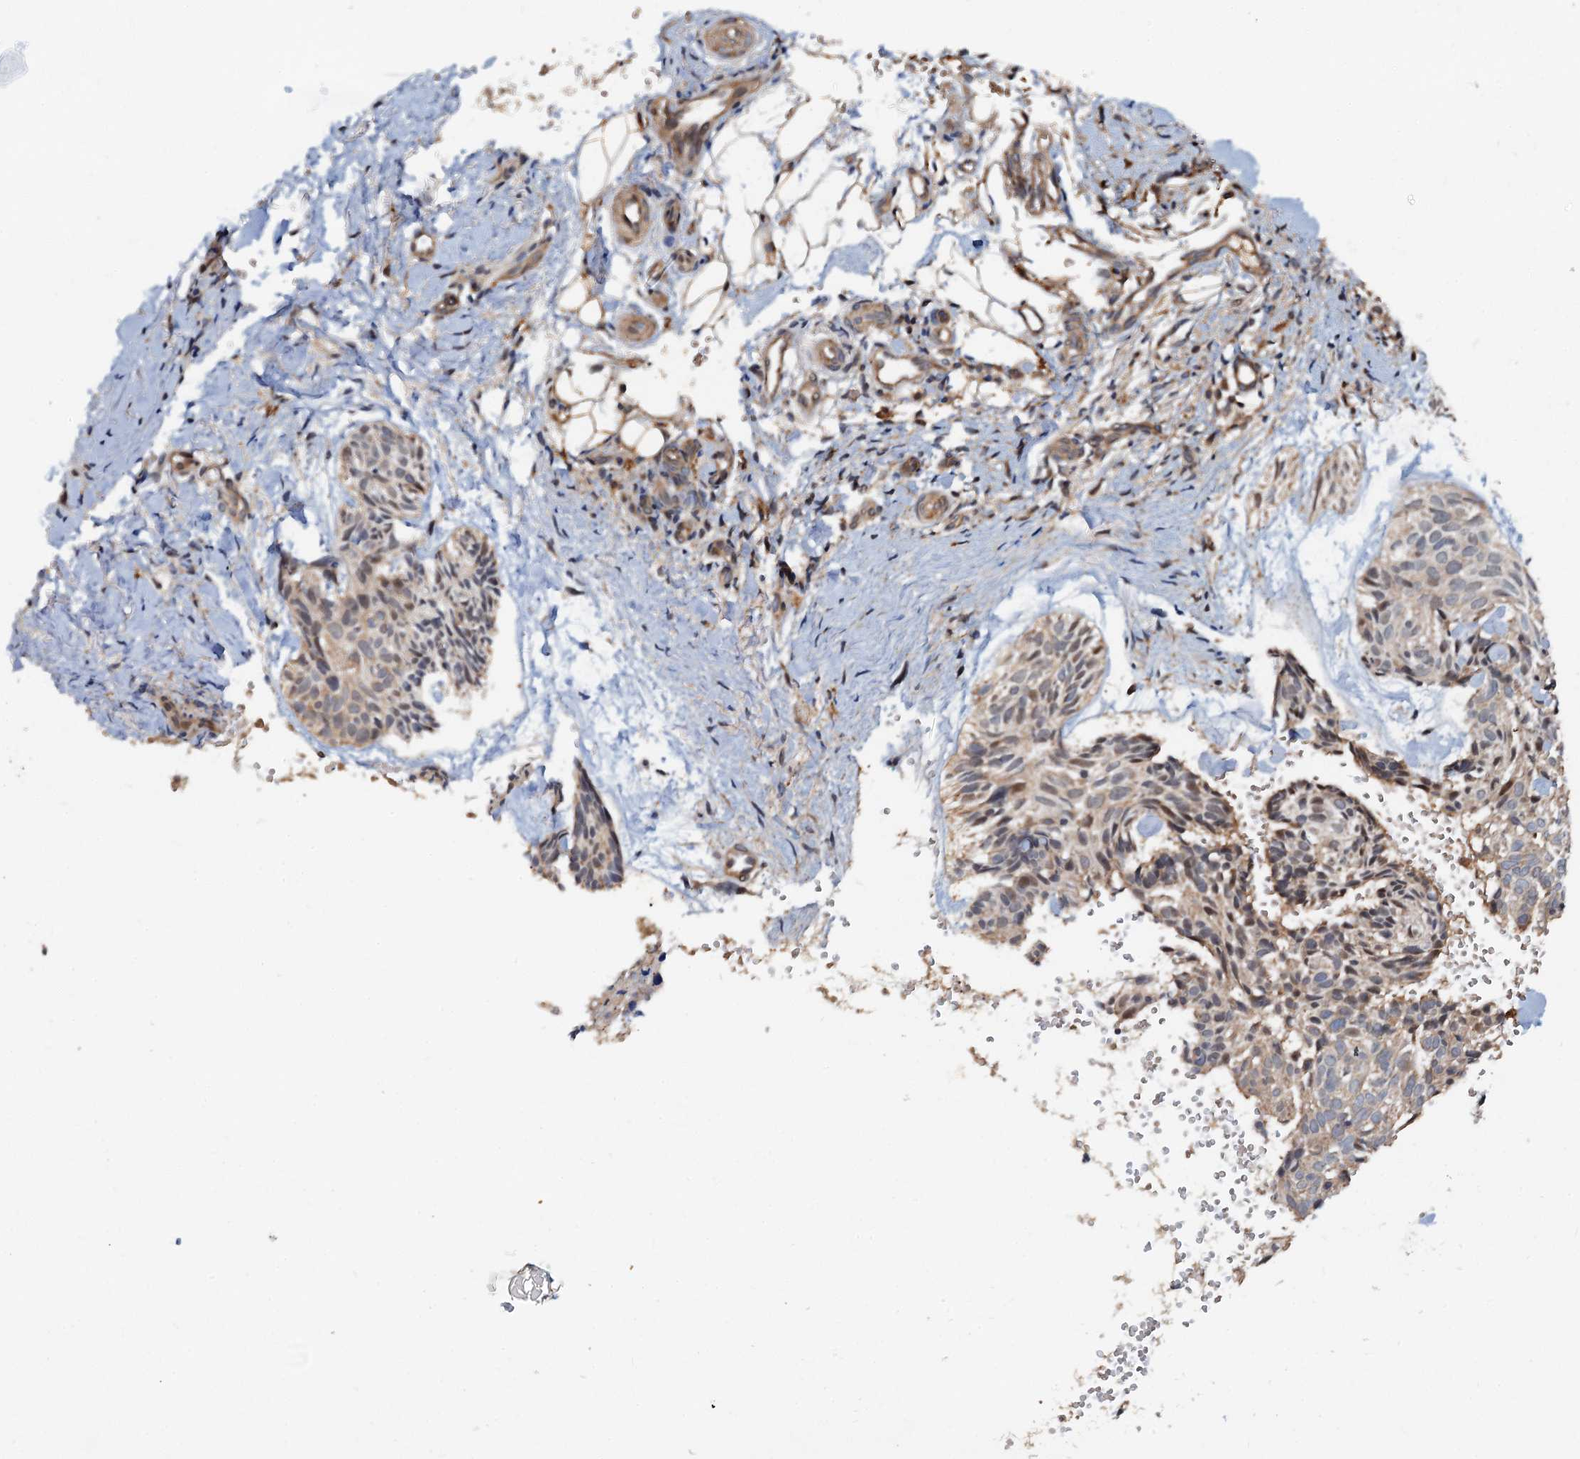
{"staining": {"intensity": "weak", "quantity": "<25%", "location": "cytoplasmic/membranous"}, "tissue": "skin cancer", "cell_type": "Tumor cells", "image_type": "cancer", "snomed": [{"axis": "morphology", "description": "Normal tissue, NOS"}, {"axis": "morphology", "description": "Basal cell carcinoma"}, {"axis": "topography", "description": "Skin"}], "caption": "Tumor cells are negative for brown protein staining in skin basal cell carcinoma.", "gene": "AAGAB", "patient": {"sex": "male", "age": 66}}